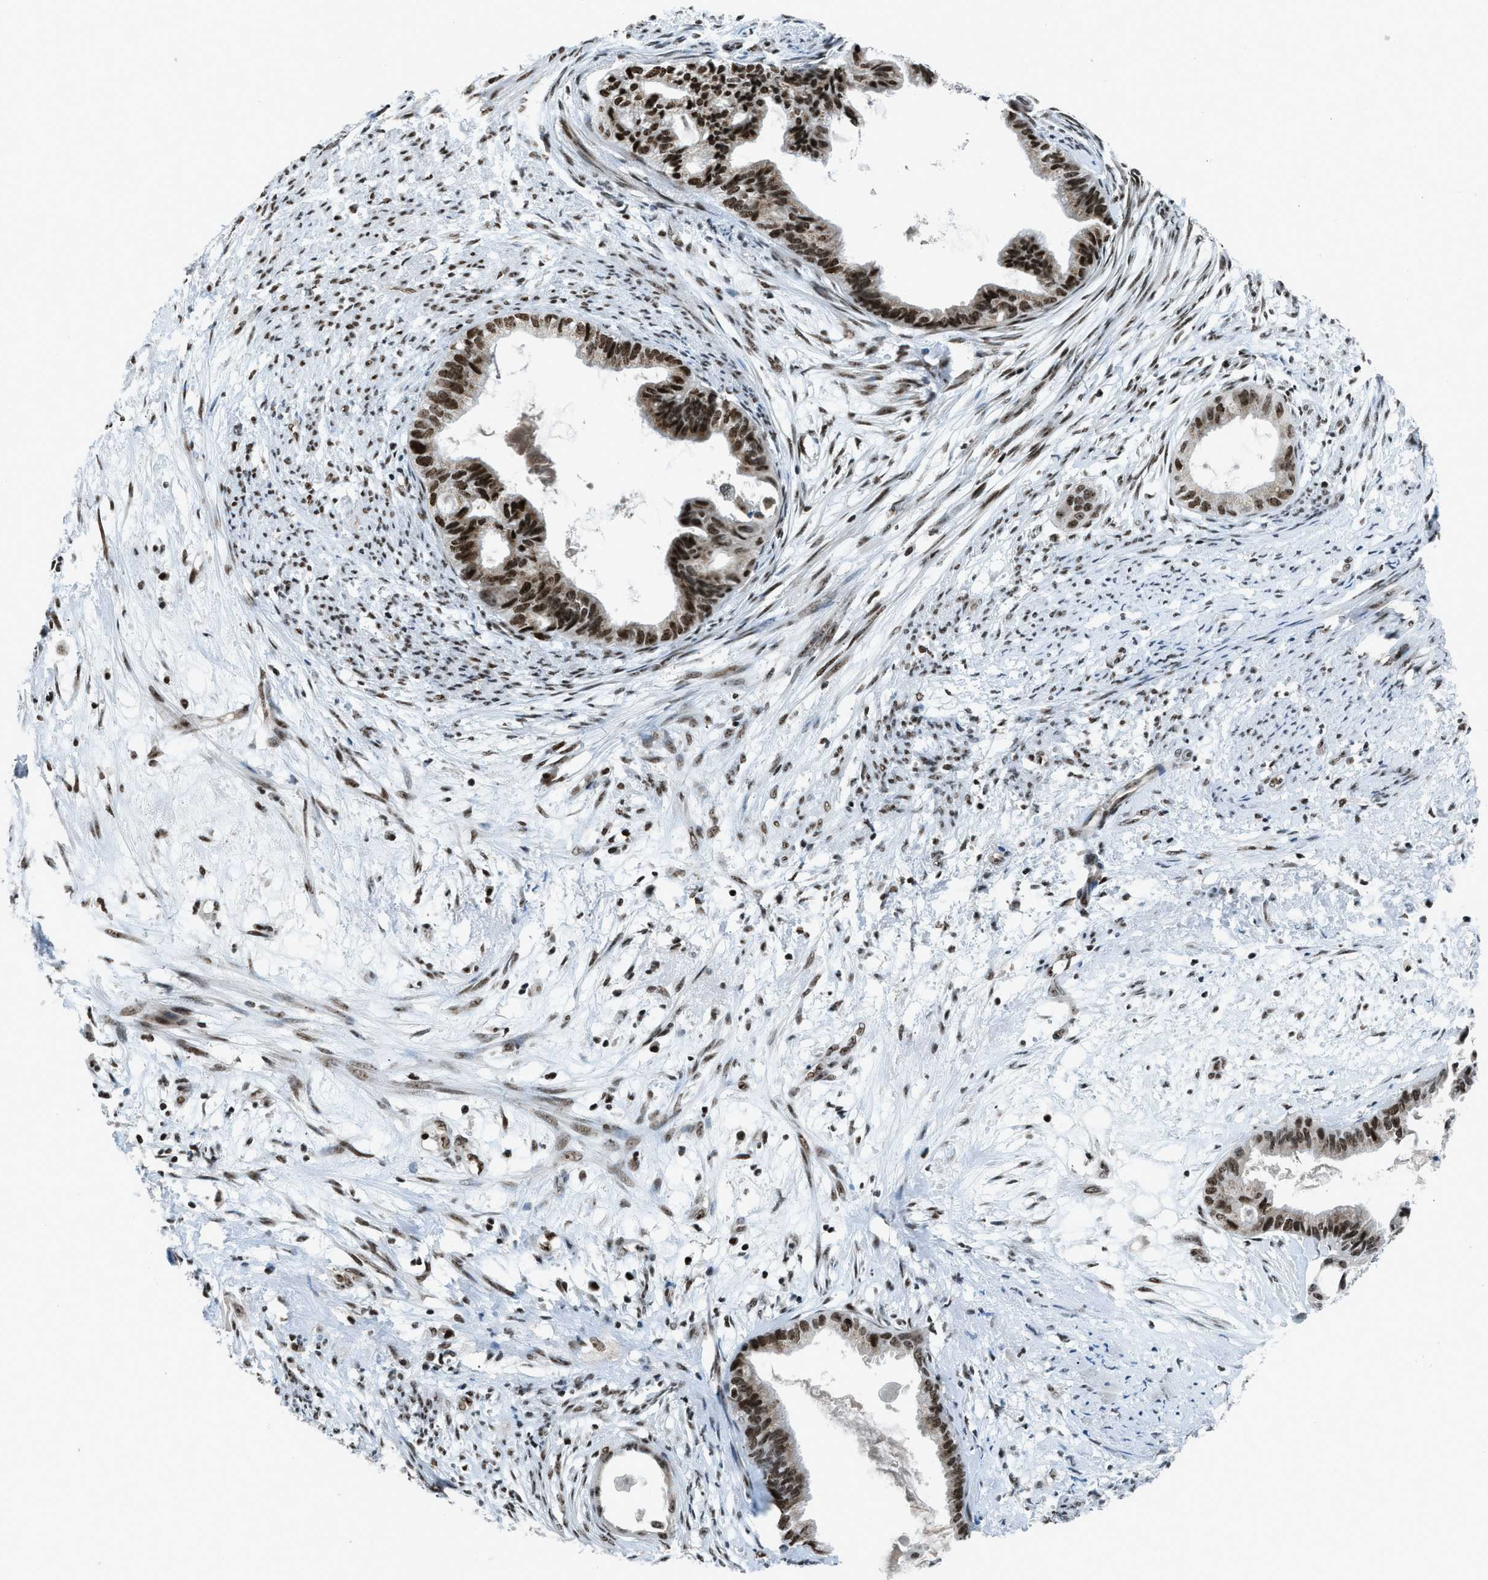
{"staining": {"intensity": "strong", "quantity": ">75%", "location": "nuclear"}, "tissue": "cervical cancer", "cell_type": "Tumor cells", "image_type": "cancer", "snomed": [{"axis": "morphology", "description": "Normal tissue, NOS"}, {"axis": "morphology", "description": "Adenocarcinoma, NOS"}, {"axis": "topography", "description": "Cervix"}, {"axis": "topography", "description": "Endometrium"}], "caption": "Immunohistochemistry (IHC) image of neoplastic tissue: human adenocarcinoma (cervical) stained using IHC exhibits high levels of strong protein expression localized specifically in the nuclear of tumor cells, appearing as a nuclear brown color.", "gene": "RAD51B", "patient": {"sex": "female", "age": 86}}